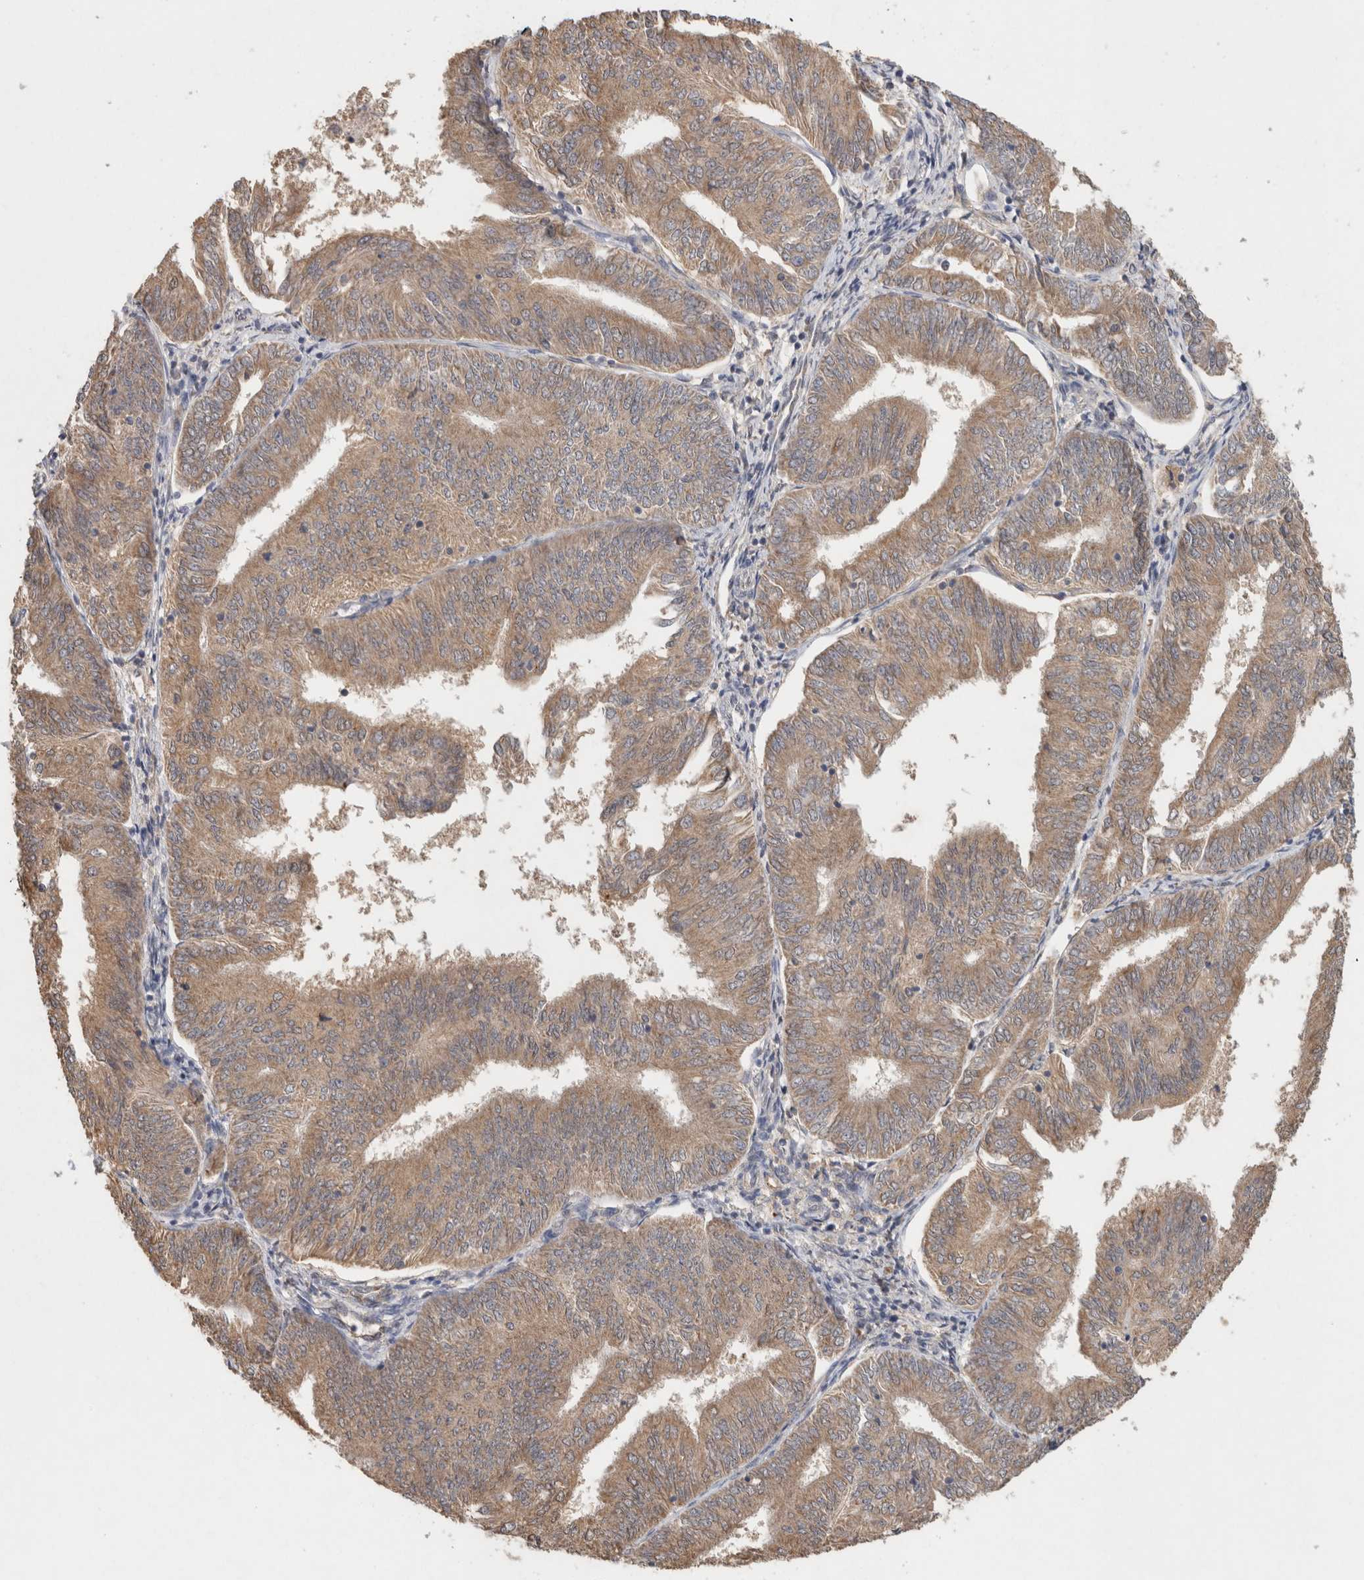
{"staining": {"intensity": "moderate", "quantity": ">75%", "location": "cytoplasmic/membranous"}, "tissue": "endometrial cancer", "cell_type": "Tumor cells", "image_type": "cancer", "snomed": [{"axis": "morphology", "description": "Adenocarcinoma, NOS"}, {"axis": "topography", "description": "Endometrium"}], "caption": "DAB immunohistochemical staining of human endometrial adenocarcinoma demonstrates moderate cytoplasmic/membranous protein positivity in approximately >75% of tumor cells.", "gene": "RAB14", "patient": {"sex": "female", "age": 58}}